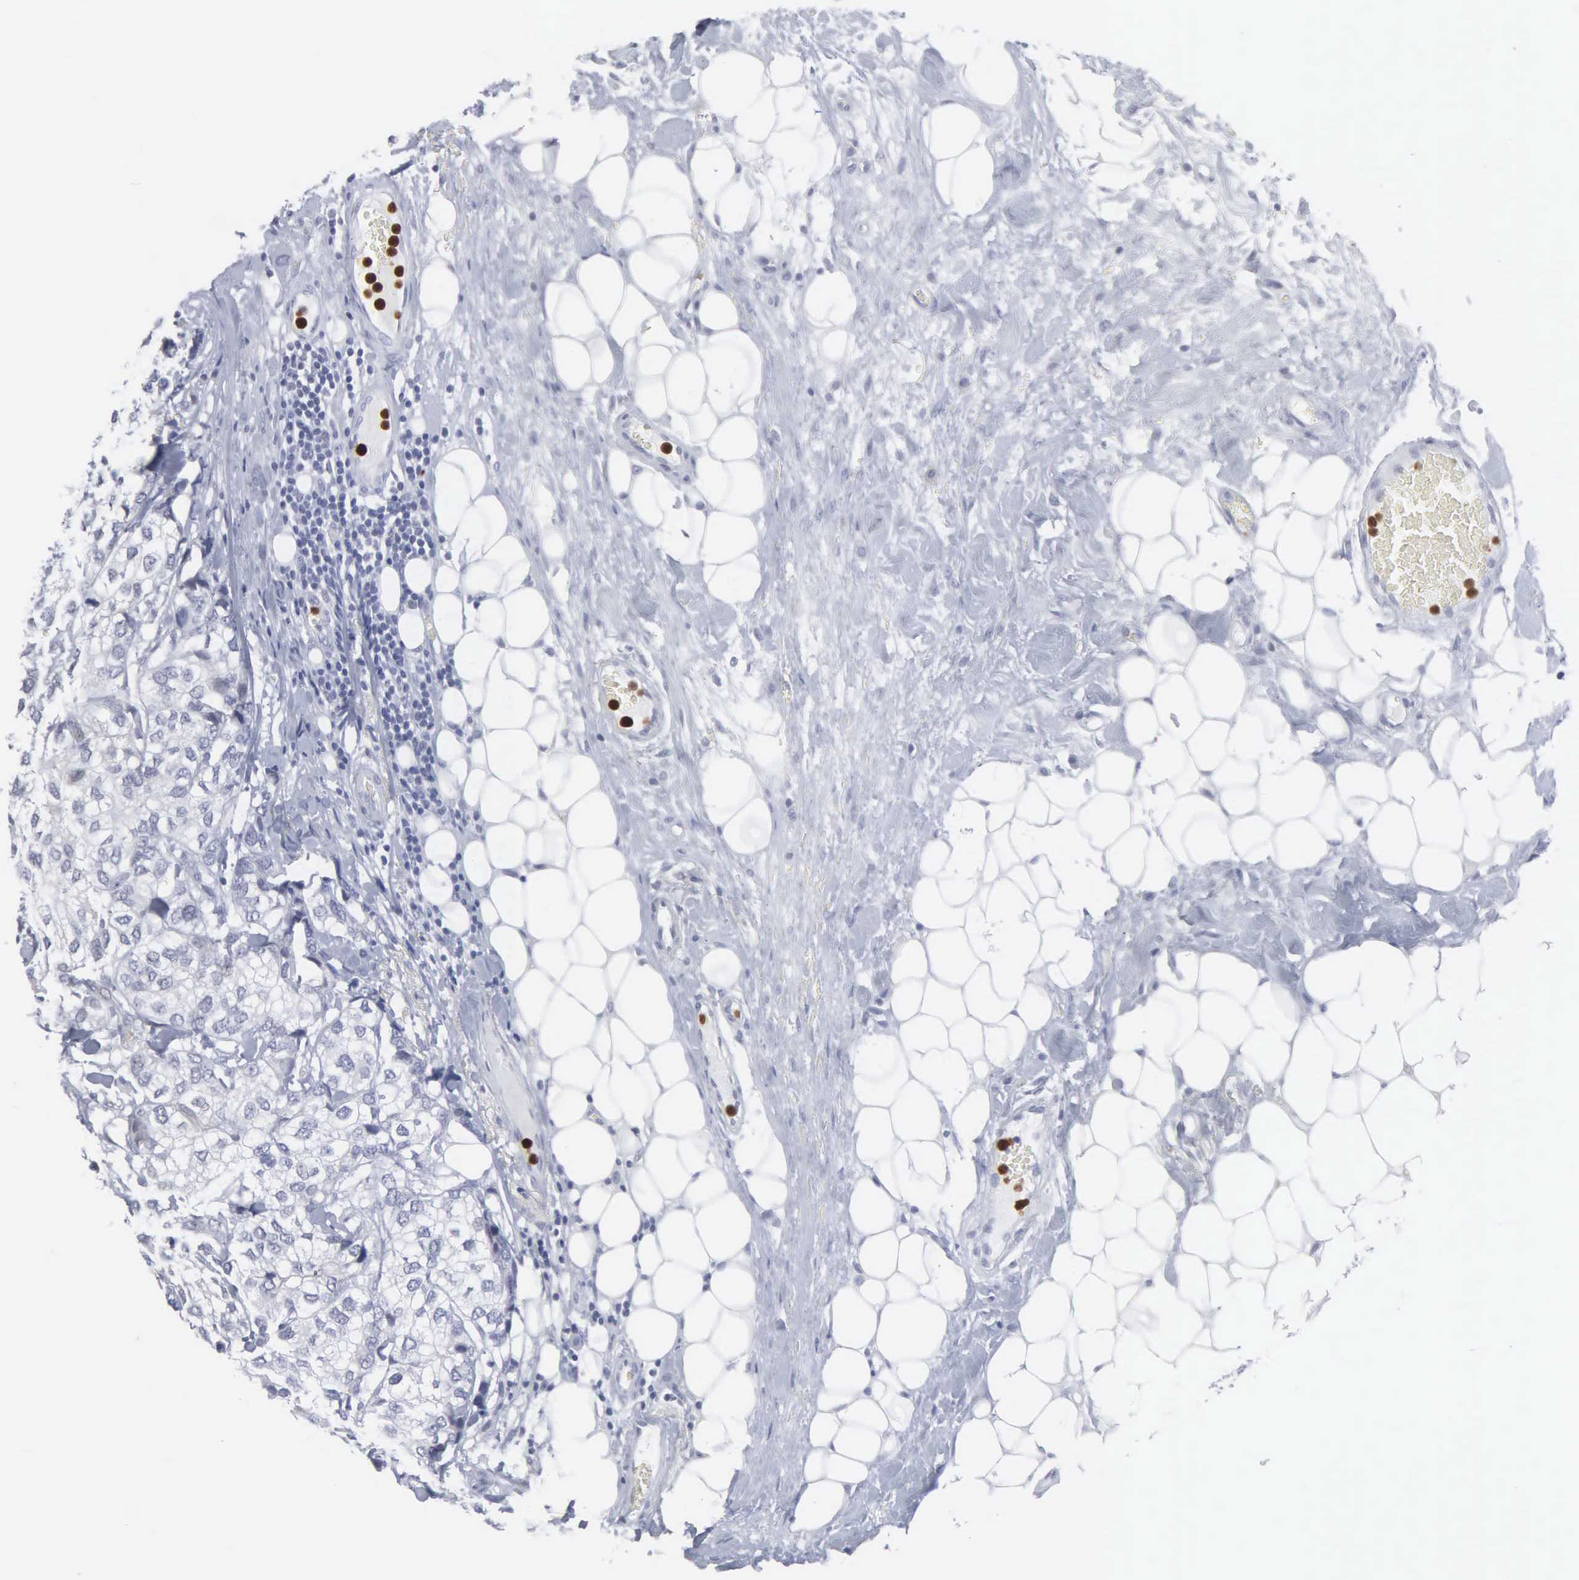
{"staining": {"intensity": "negative", "quantity": "none", "location": "none"}, "tissue": "breast cancer", "cell_type": "Tumor cells", "image_type": "cancer", "snomed": [{"axis": "morphology", "description": "Duct carcinoma"}, {"axis": "topography", "description": "Breast"}], "caption": "The immunohistochemistry (IHC) histopathology image has no significant positivity in tumor cells of intraductal carcinoma (breast) tissue.", "gene": "SPIN3", "patient": {"sex": "female", "age": 68}}